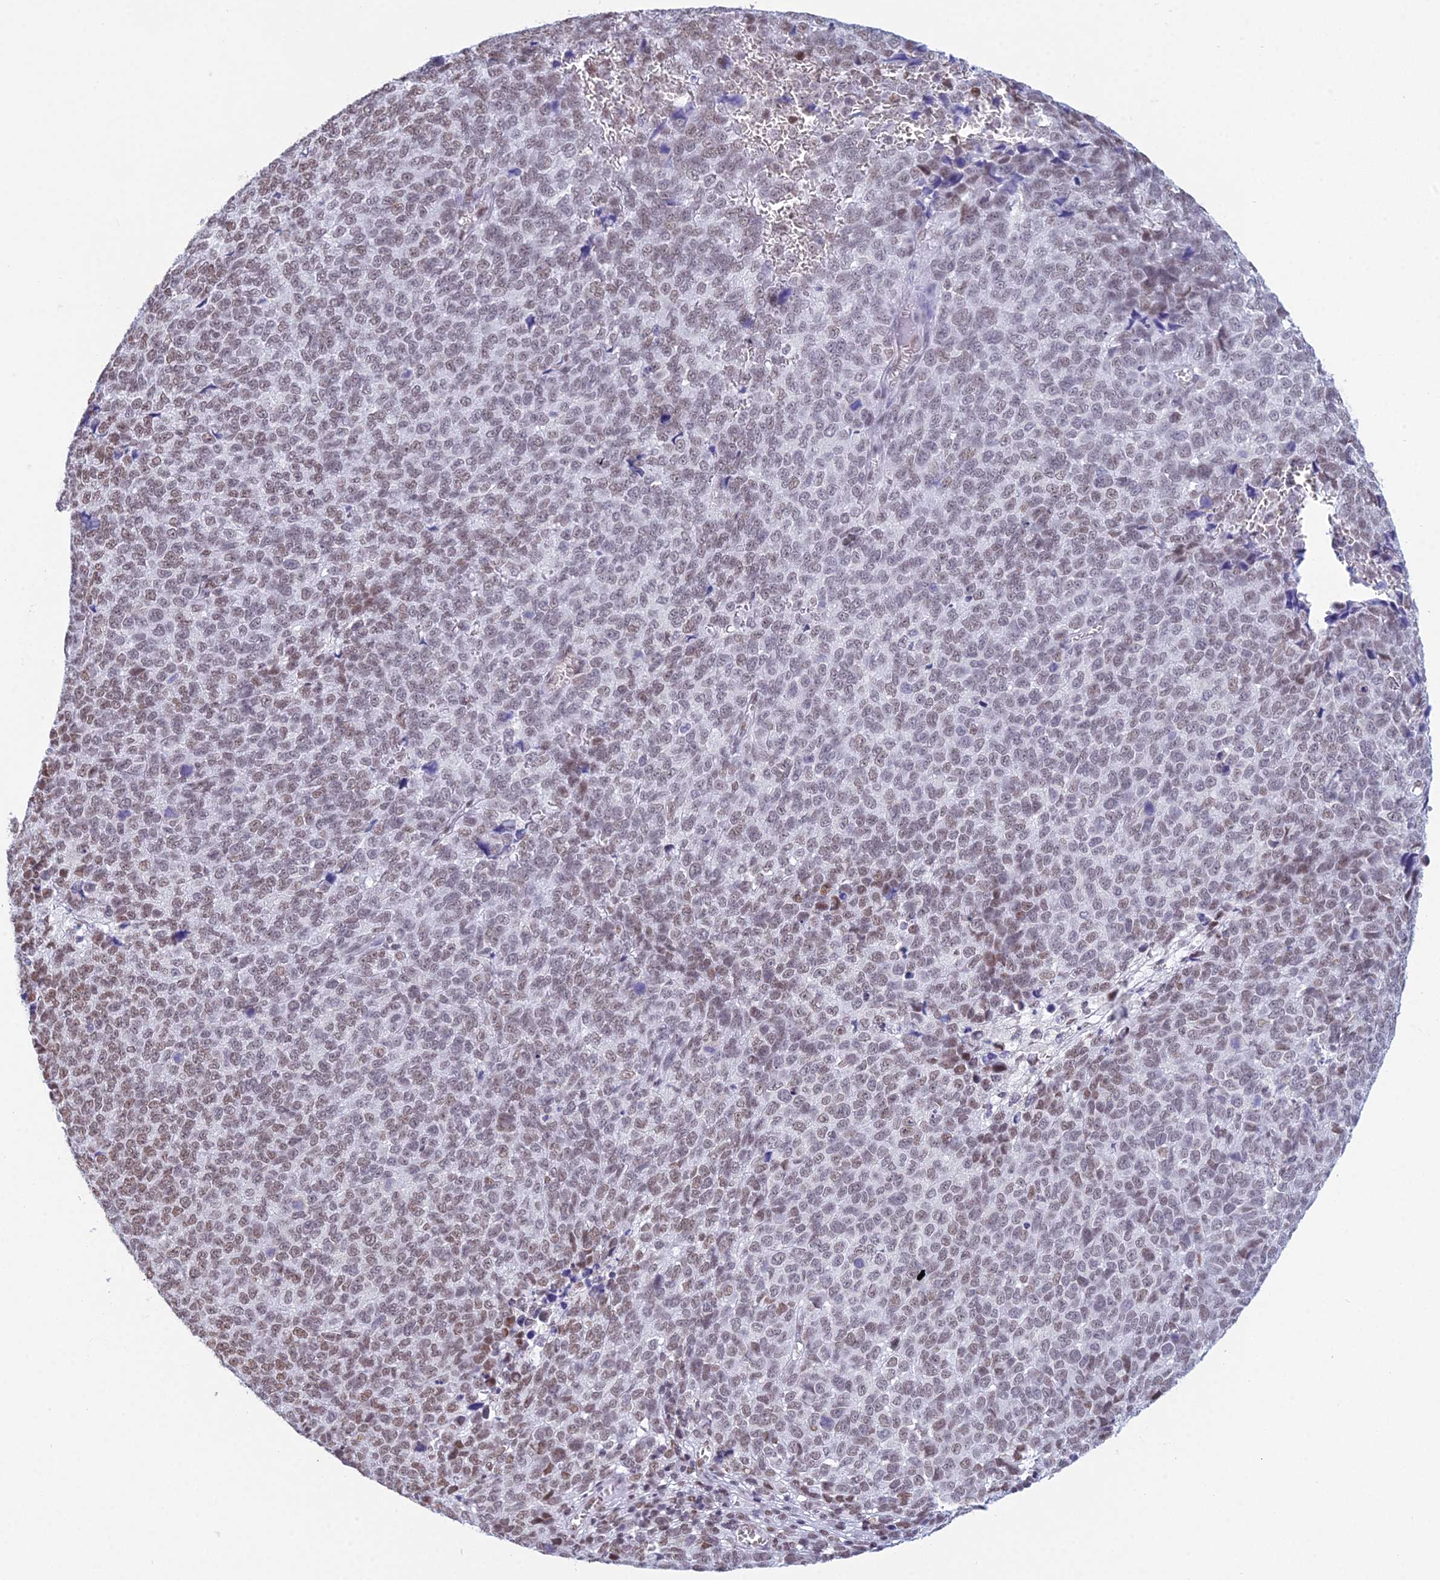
{"staining": {"intensity": "moderate", "quantity": ">75%", "location": "nuclear"}, "tissue": "melanoma", "cell_type": "Tumor cells", "image_type": "cancer", "snomed": [{"axis": "morphology", "description": "Malignant melanoma, NOS"}, {"axis": "topography", "description": "Nose, NOS"}], "caption": "Immunohistochemical staining of human malignant melanoma exhibits medium levels of moderate nuclear positivity in approximately >75% of tumor cells.", "gene": "CDC26", "patient": {"sex": "female", "age": 48}}